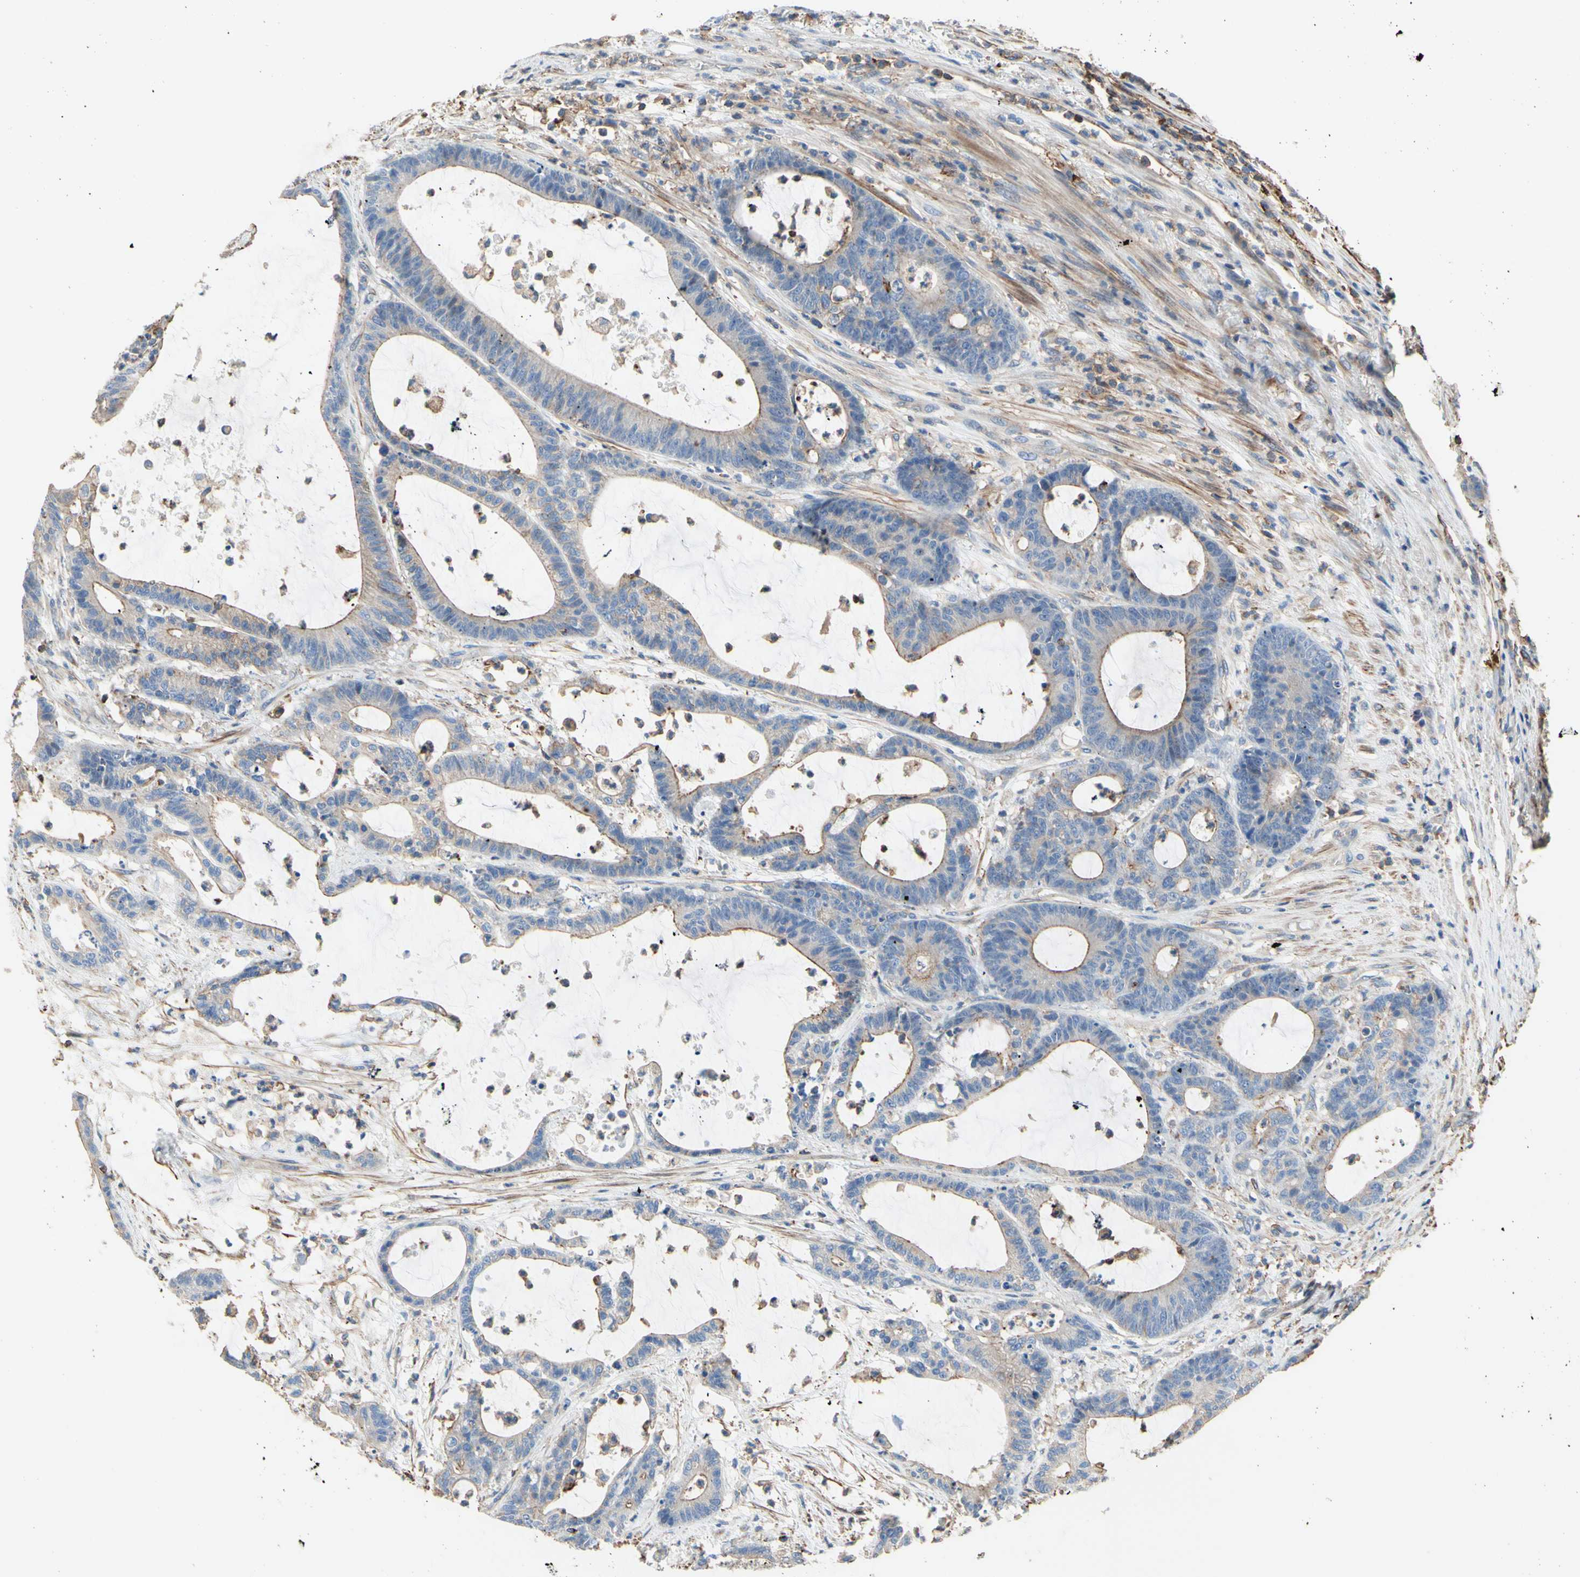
{"staining": {"intensity": "moderate", "quantity": ">75%", "location": "cytoplasmic/membranous"}, "tissue": "colorectal cancer", "cell_type": "Tumor cells", "image_type": "cancer", "snomed": [{"axis": "morphology", "description": "Adenocarcinoma, NOS"}, {"axis": "topography", "description": "Colon"}], "caption": "Colorectal cancer (adenocarcinoma) was stained to show a protein in brown. There is medium levels of moderate cytoplasmic/membranous positivity in about >75% of tumor cells. The protein is shown in brown color, while the nuclei are stained blue.", "gene": "SEMA4C", "patient": {"sex": "female", "age": 84}}